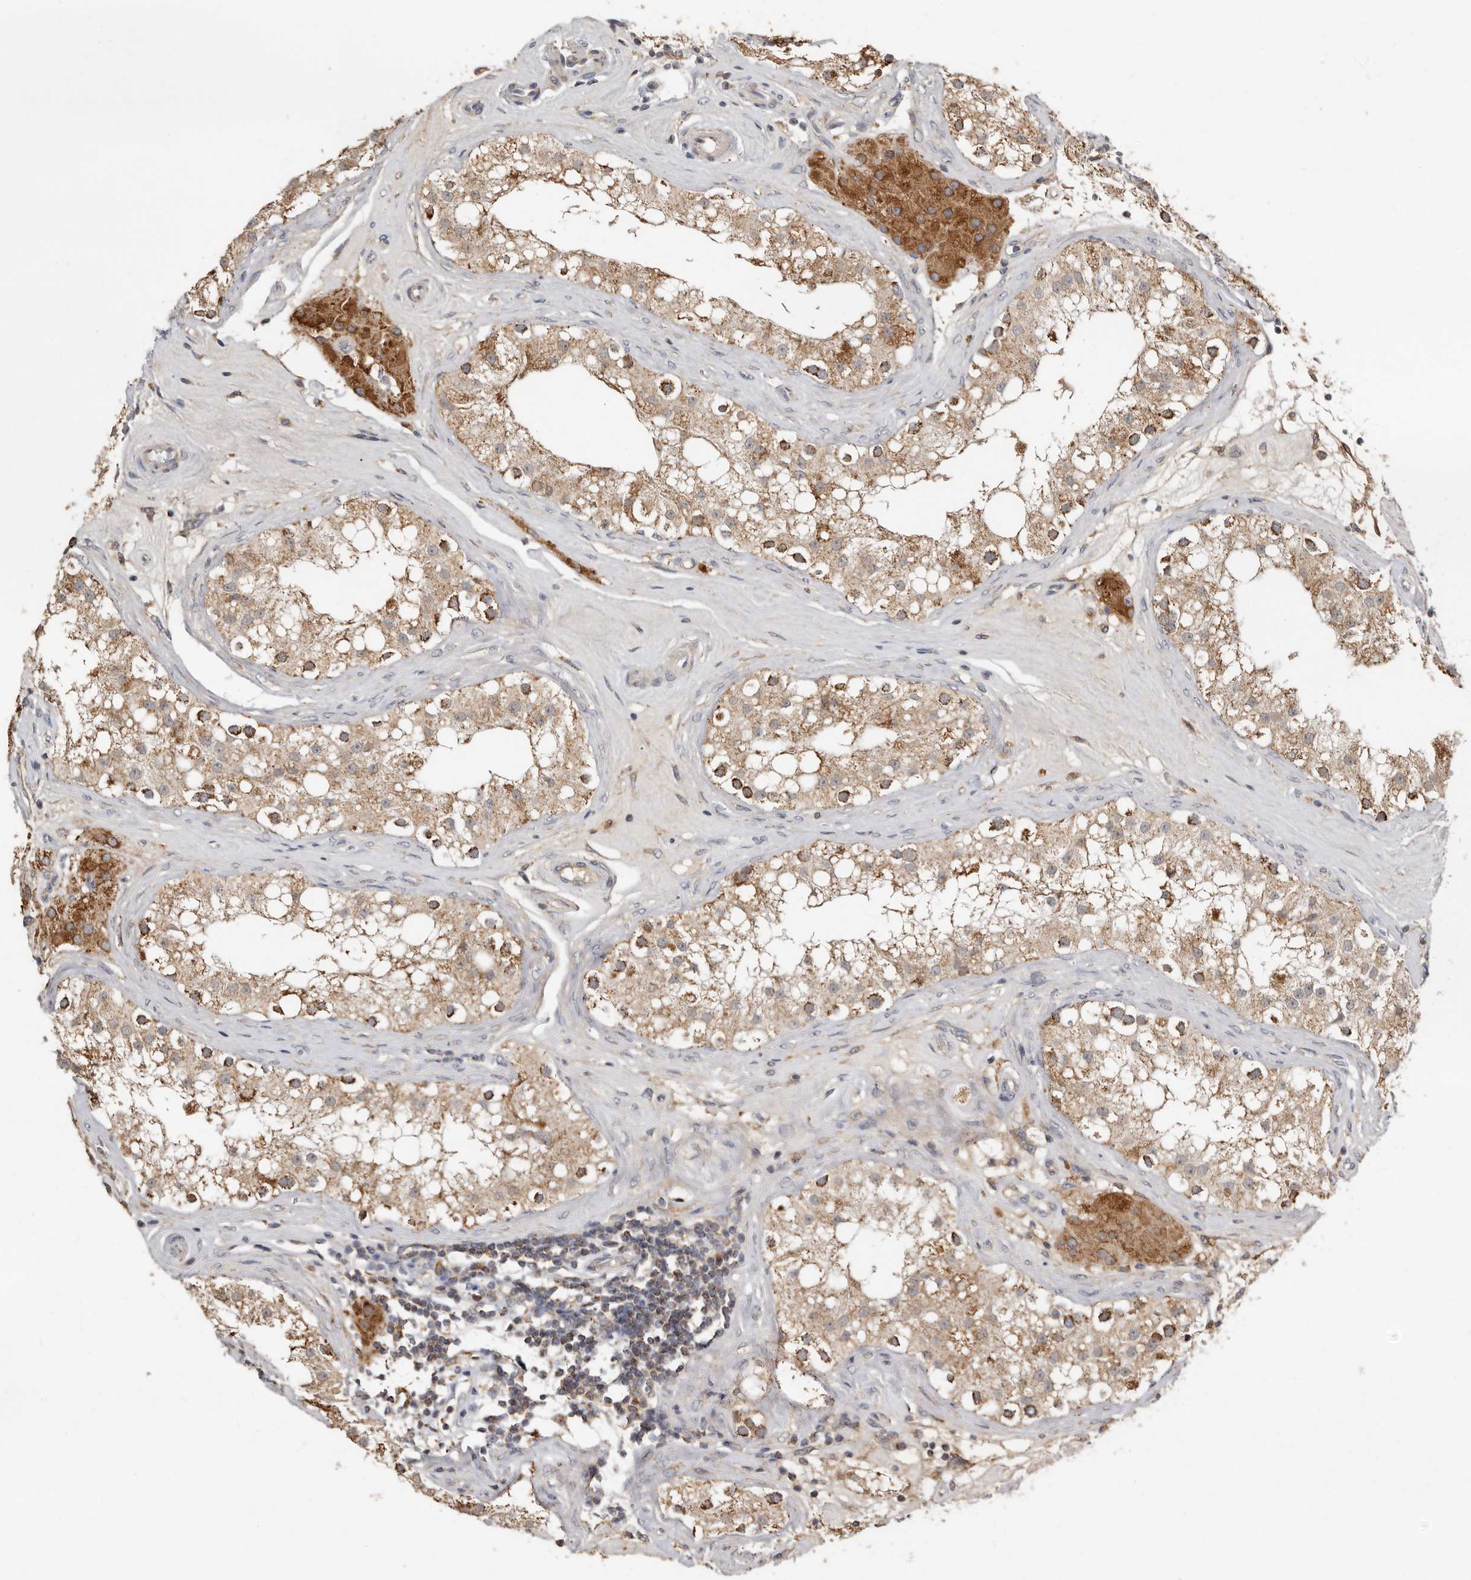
{"staining": {"intensity": "moderate", "quantity": "25%-75%", "location": "cytoplasmic/membranous"}, "tissue": "testis", "cell_type": "Cells in seminiferous ducts", "image_type": "normal", "snomed": [{"axis": "morphology", "description": "Normal tissue, NOS"}, {"axis": "topography", "description": "Testis"}], "caption": "Protein expression by IHC reveals moderate cytoplasmic/membranous staining in approximately 25%-75% of cells in seminiferous ducts in unremarkable testis.", "gene": "KIF26B", "patient": {"sex": "male", "age": 84}}